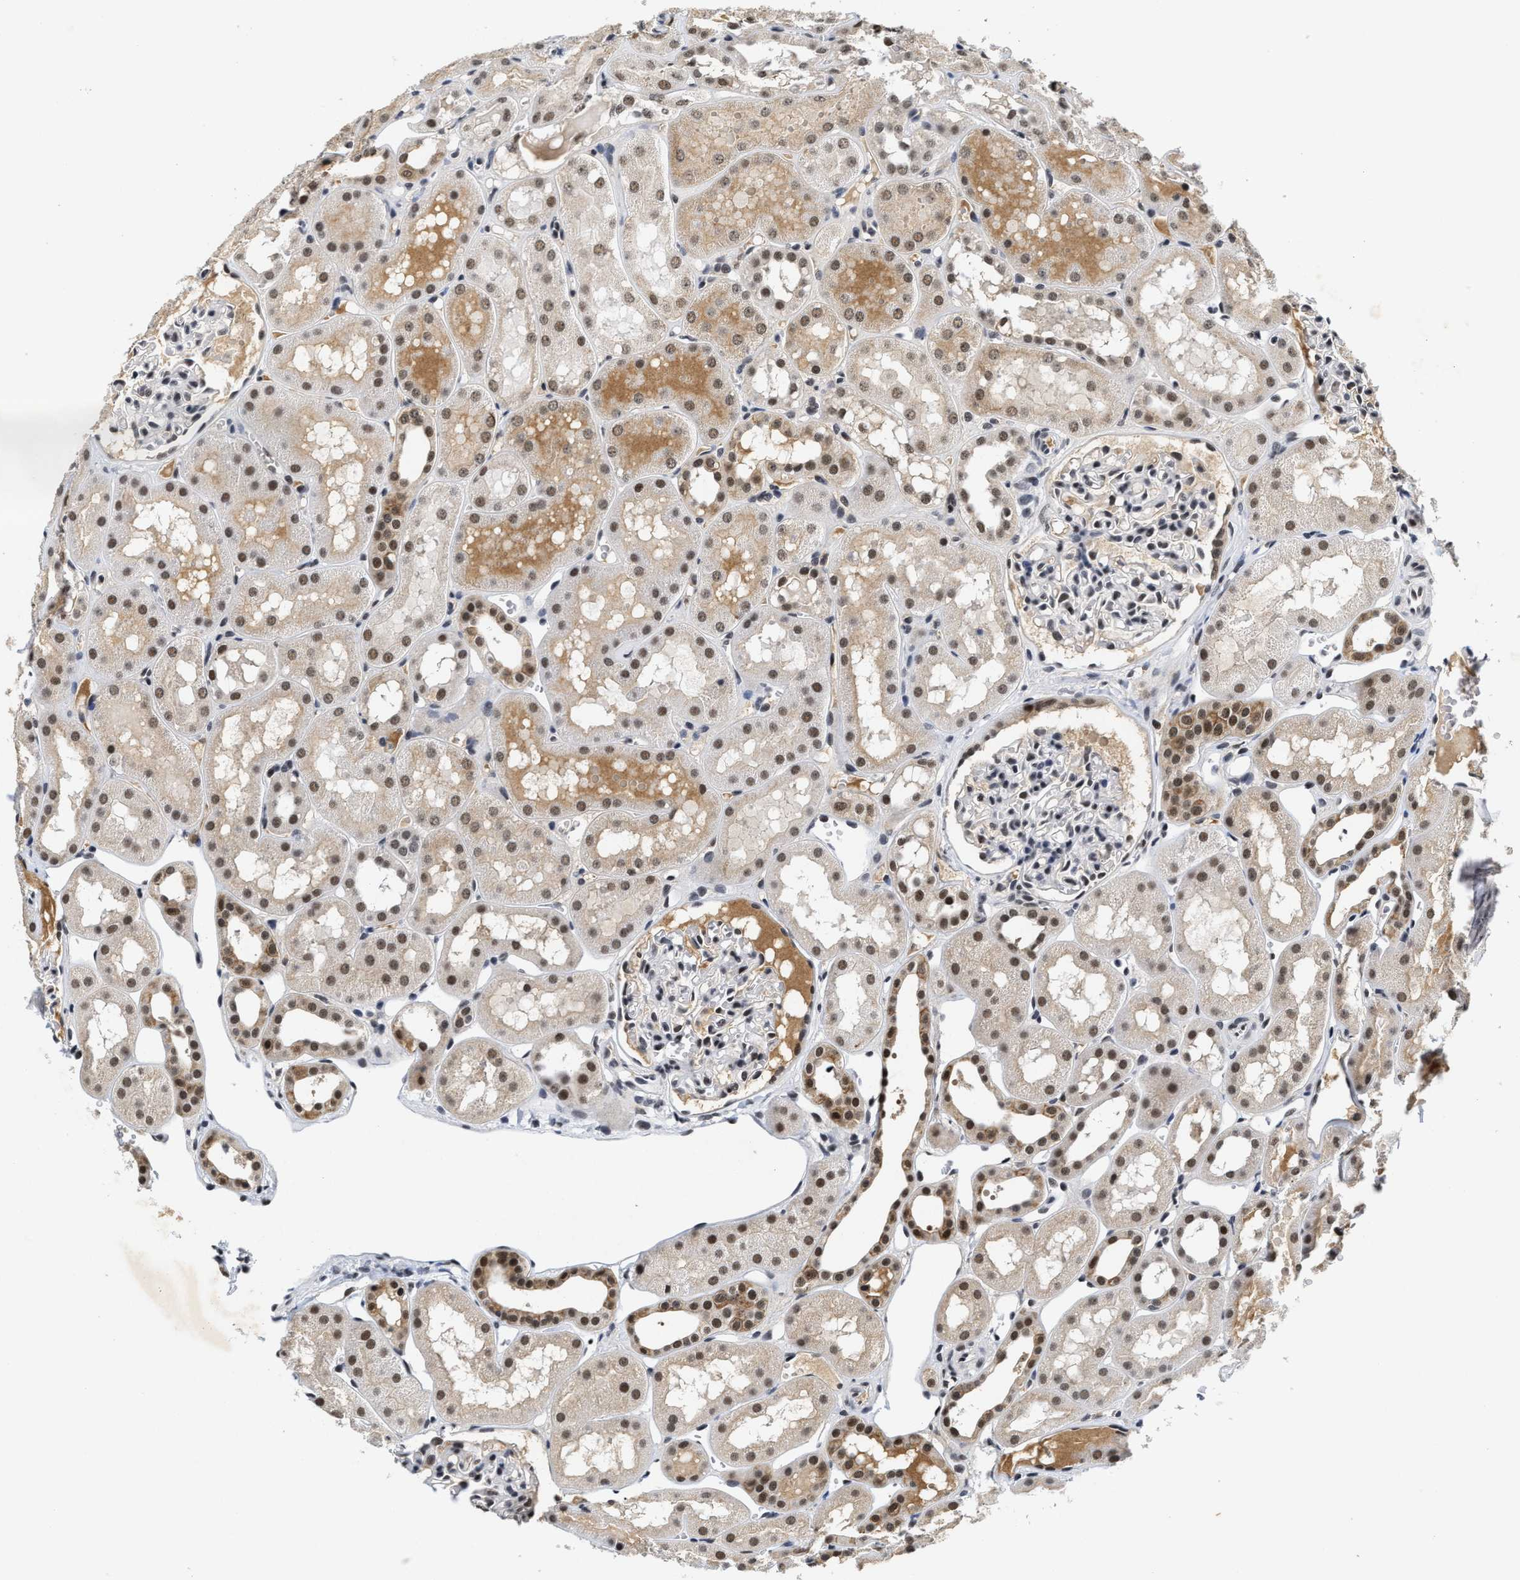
{"staining": {"intensity": "moderate", "quantity": "25%-75%", "location": "nuclear"}, "tissue": "kidney", "cell_type": "Cells in glomeruli", "image_type": "normal", "snomed": [{"axis": "morphology", "description": "Normal tissue, NOS"}, {"axis": "topography", "description": "Kidney"}, {"axis": "topography", "description": "Urinary bladder"}], "caption": "Immunohistochemistry (IHC) histopathology image of unremarkable human kidney stained for a protein (brown), which demonstrates medium levels of moderate nuclear positivity in approximately 25%-75% of cells in glomeruli.", "gene": "INIP", "patient": {"sex": "male", "age": 16}}